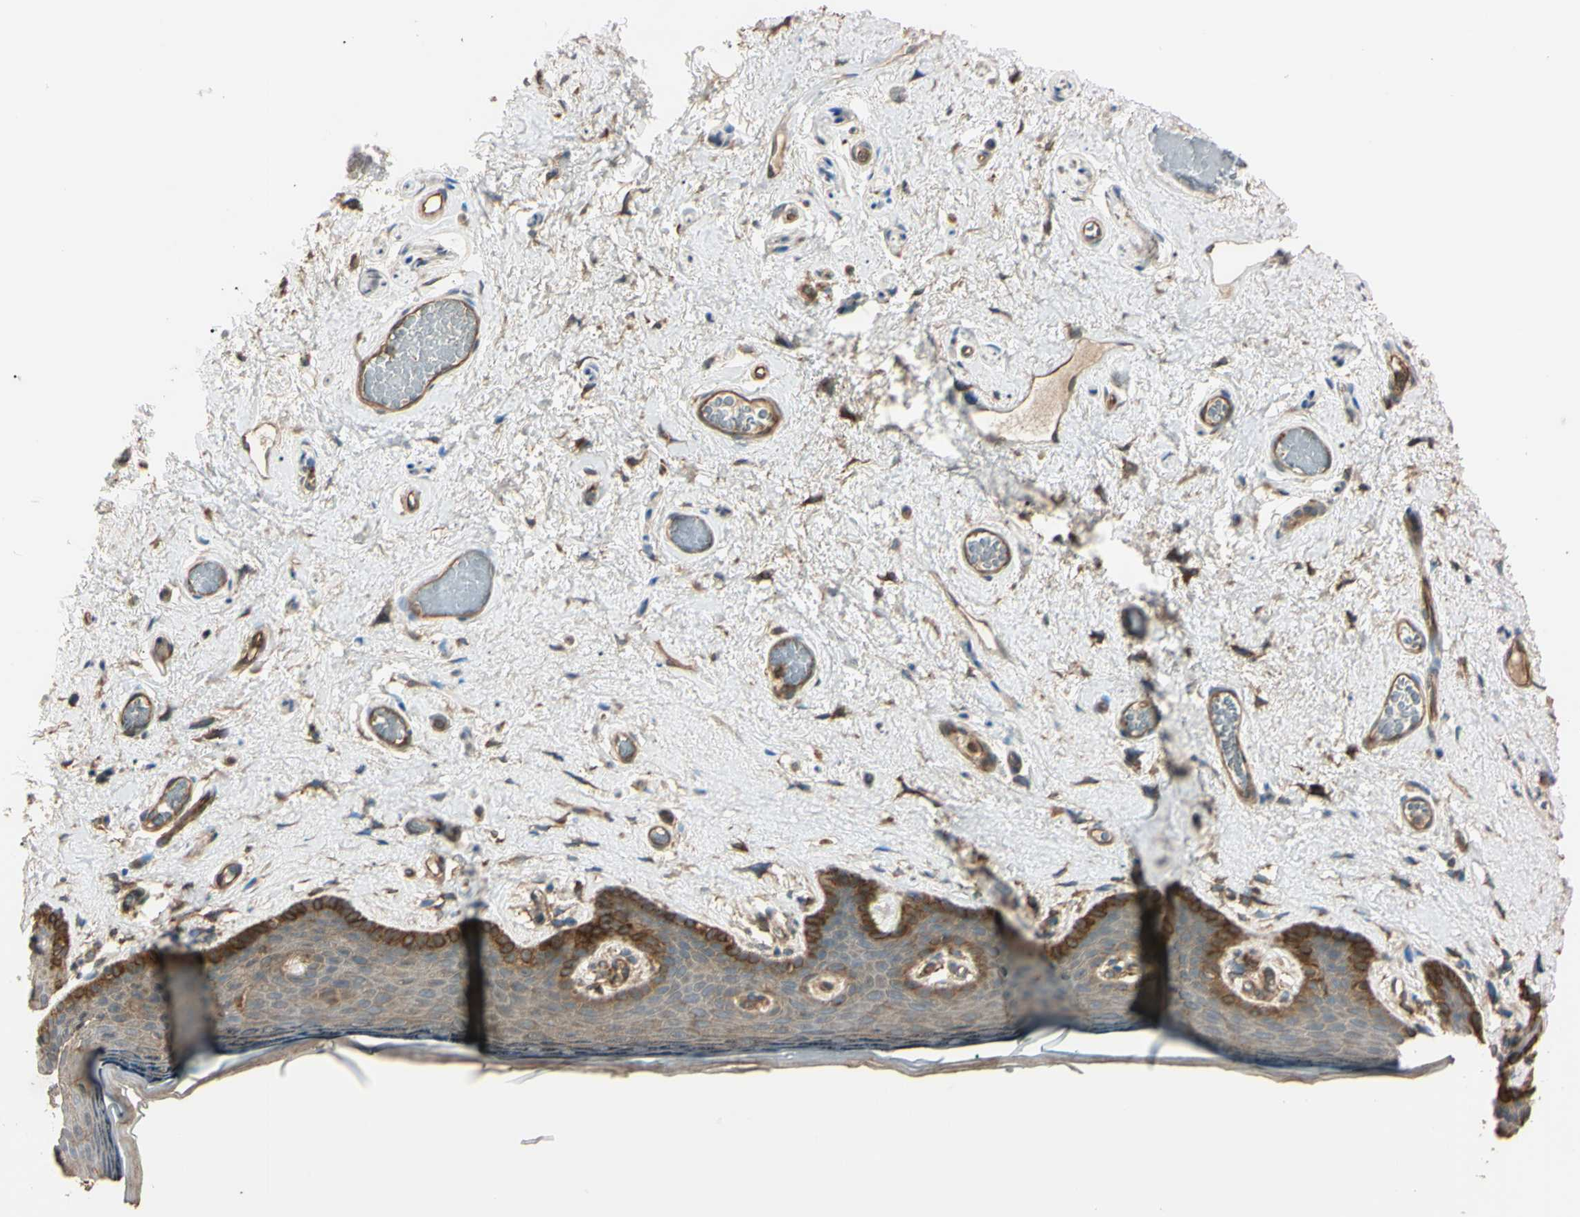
{"staining": {"intensity": "strong", "quantity": ">75%", "location": "cytoplasmic/membranous"}, "tissue": "skin", "cell_type": "Epidermal cells", "image_type": "normal", "snomed": [{"axis": "morphology", "description": "Normal tissue, NOS"}, {"axis": "topography", "description": "Vulva"}], "caption": "High-power microscopy captured an immunohistochemistry image of benign skin, revealing strong cytoplasmic/membranous staining in about >75% of epidermal cells. The protein is shown in brown color, while the nuclei are stained blue.", "gene": "PTPN12", "patient": {"sex": "female", "age": 54}}